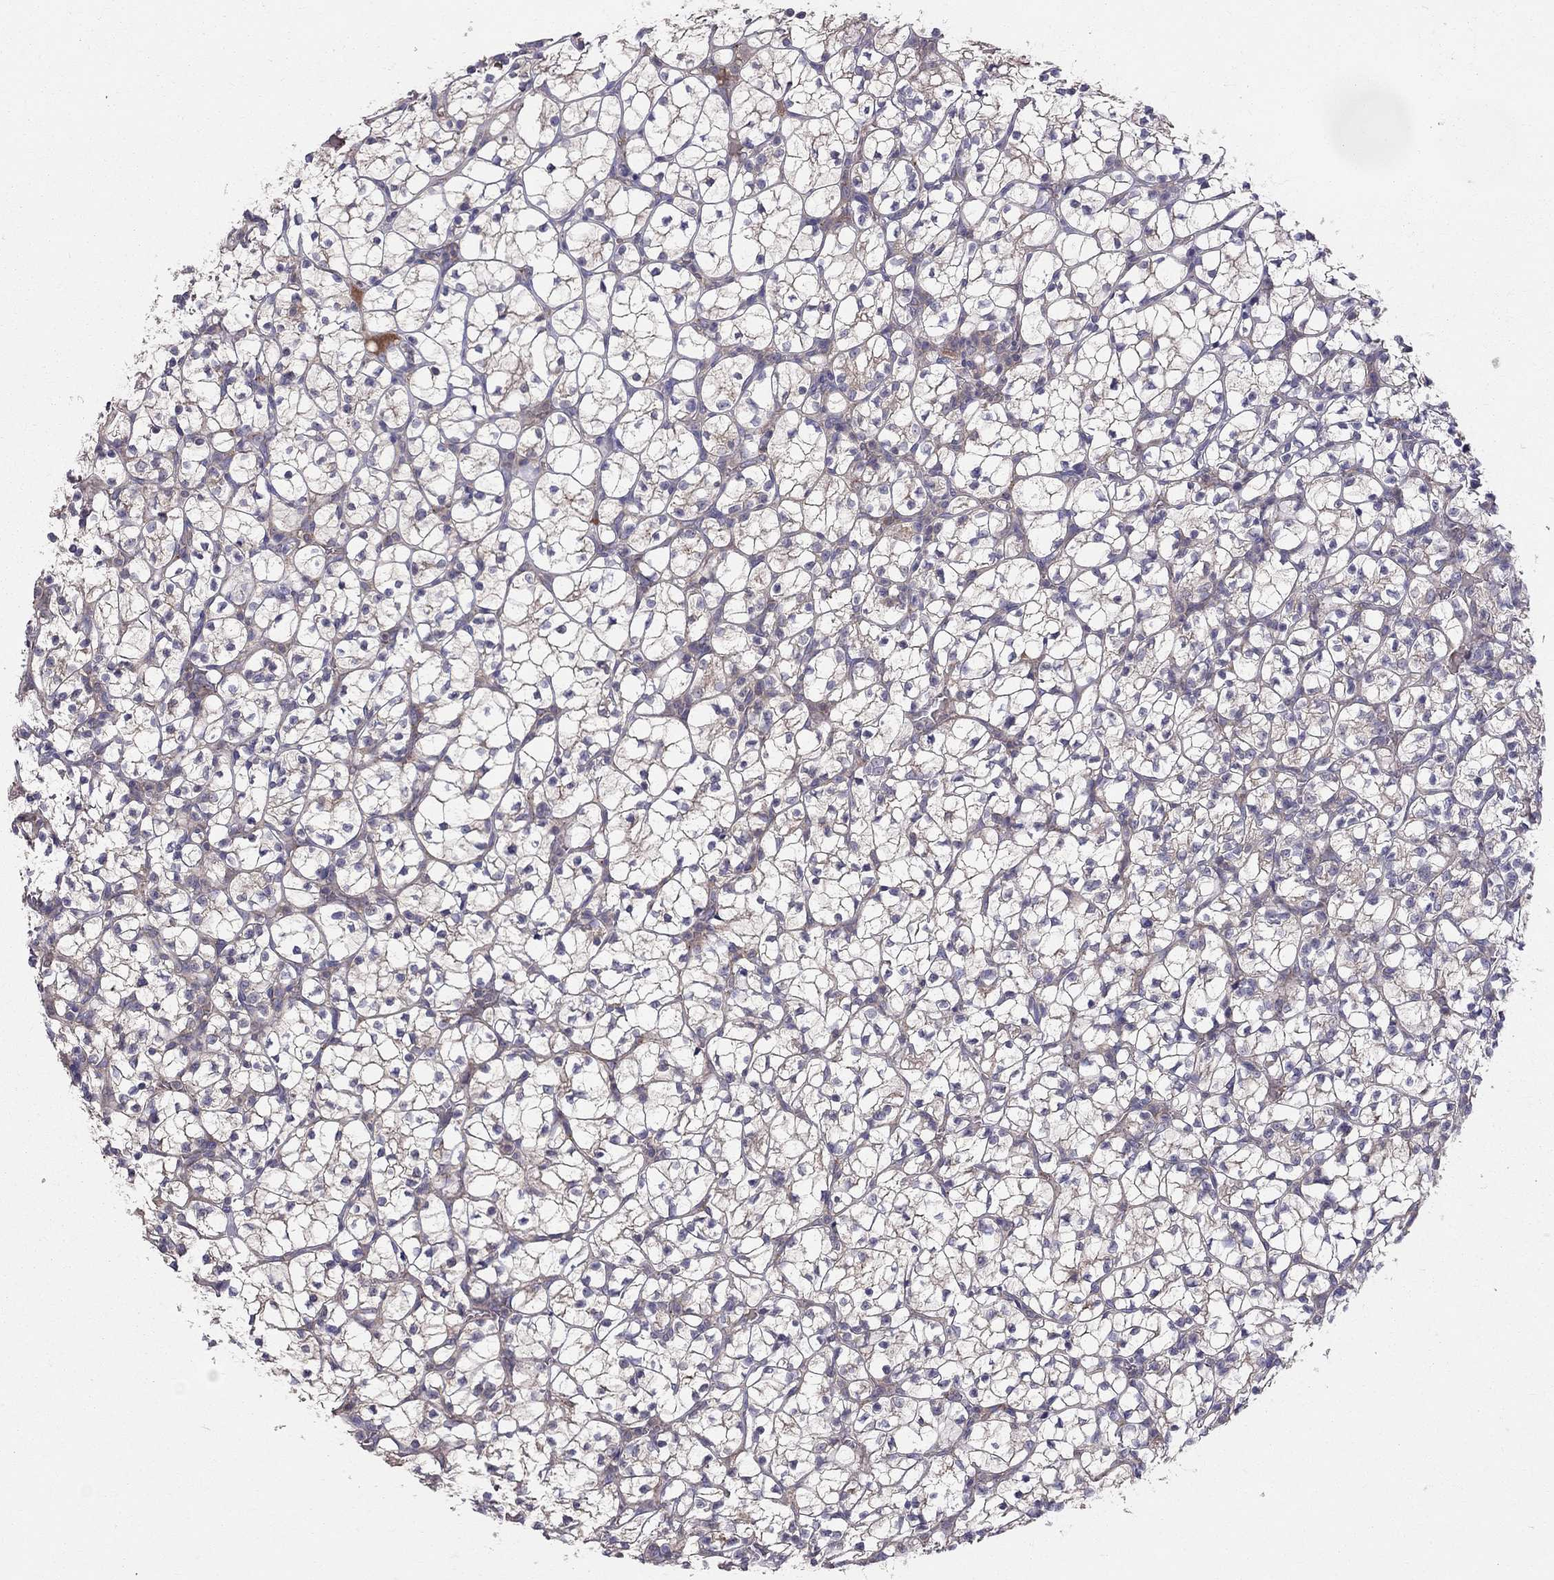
{"staining": {"intensity": "weak", "quantity": "25%-75%", "location": "cytoplasmic/membranous"}, "tissue": "renal cancer", "cell_type": "Tumor cells", "image_type": "cancer", "snomed": [{"axis": "morphology", "description": "Adenocarcinoma, NOS"}, {"axis": "topography", "description": "Kidney"}], "caption": "Weak cytoplasmic/membranous positivity for a protein is present in approximately 25%-75% of tumor cells of renal cancer (adenocarcinoma) using immunohistochemistry.", "gene": "PIK3CG", "patient": {"sex": "female", "age": 89}}